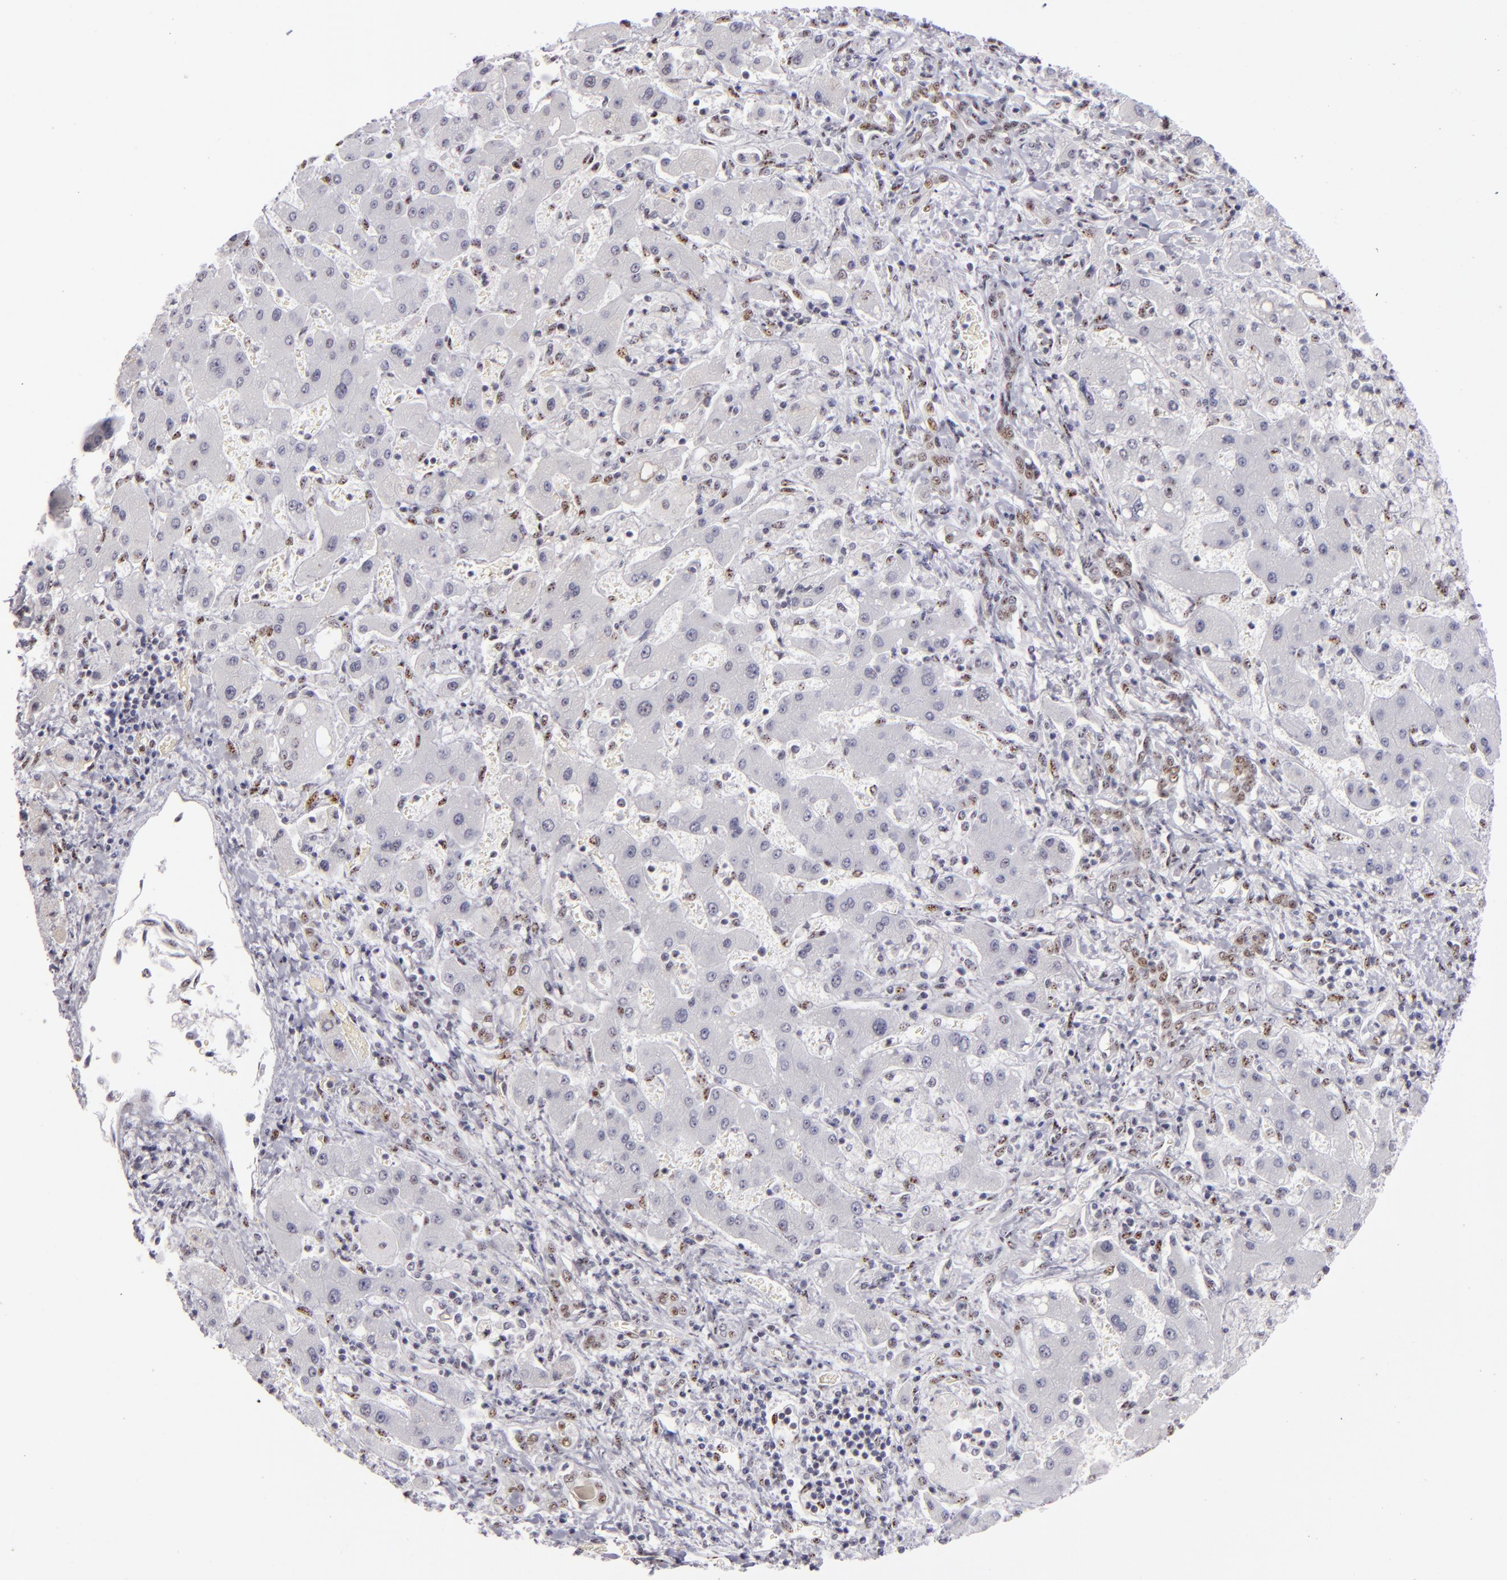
{"staining": {"intensity": "negative", "quantity": "none", "location": "none"}, "tissue": "liver cancer", "cell_type": "Tumor cells", "image_type": "cancer", "snomed": [{"axis": "morphology", "description": "Cholangiocarcinoma"}, {"axis": "topography", "description": "Liver"}], "caption": "High magnification brightfield microscopy of liver cancer (cholangiocarcinoma) stained with DAB (brown) and counterstained with hematoxylin (blue): tumor cells show no significant staining.", "gene": "TOP3A", "patient": {"sex": "male", "age": 50}}